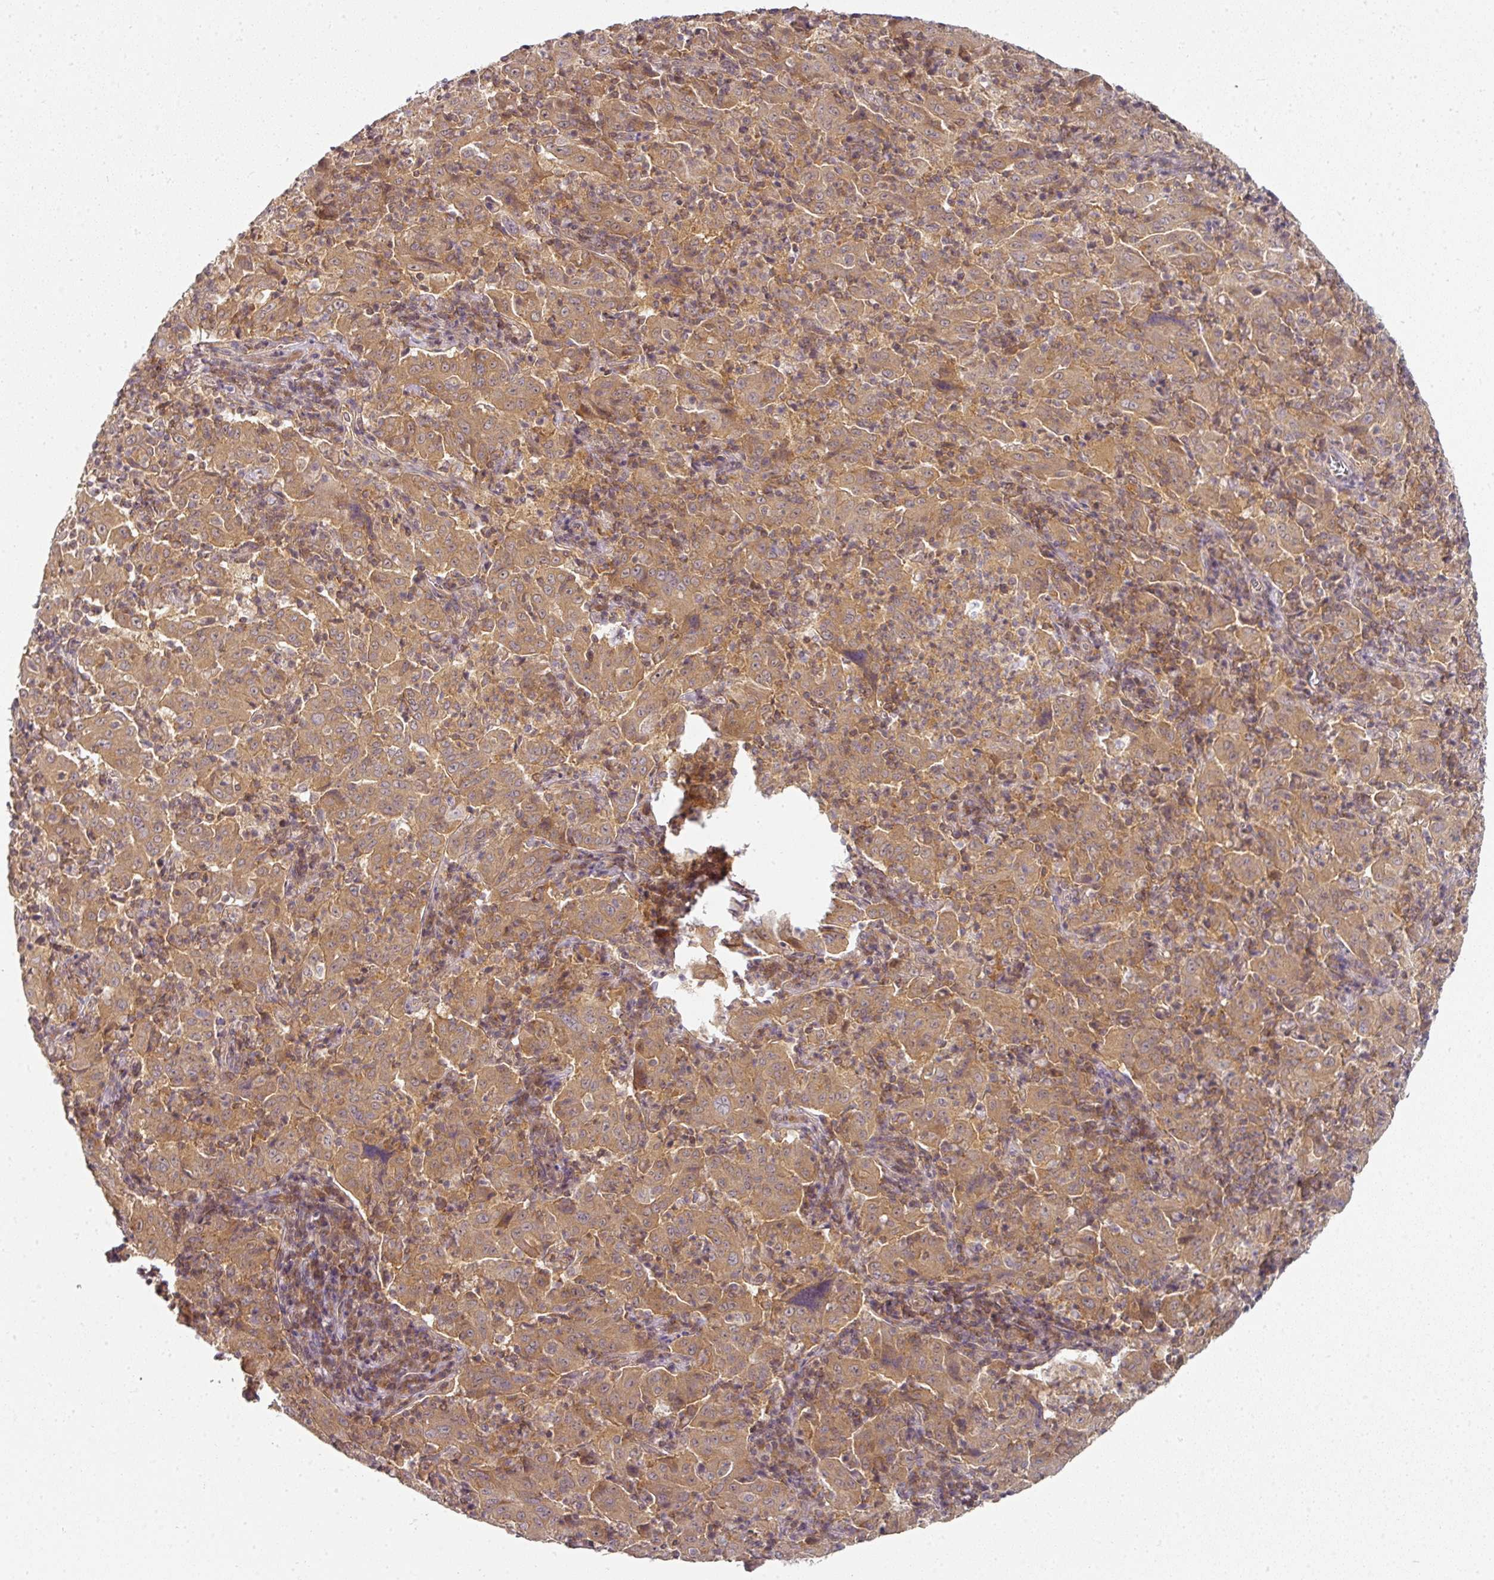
{"staining": {"intensity": "moderate", "quantity": ">75%", "location": "cytoplasmic/membranous"}, "tissue": "pancreatic cancer", "cell_type": "Tumor cells", "image_type": "cancer", "snomed": [{"axis": "morphology", "description": "Adenocarcinoma, NOS"}, {"axis": "topography", "description": "Pancreas"}], "caption": "Tumor cells display moderate cytoplasmic/membranous positivity in approximately >75% of cells in pancreatic adenocarcinoma.", "gene": "MAP2K2", "patient": {"sex": "male", "age": 63}}